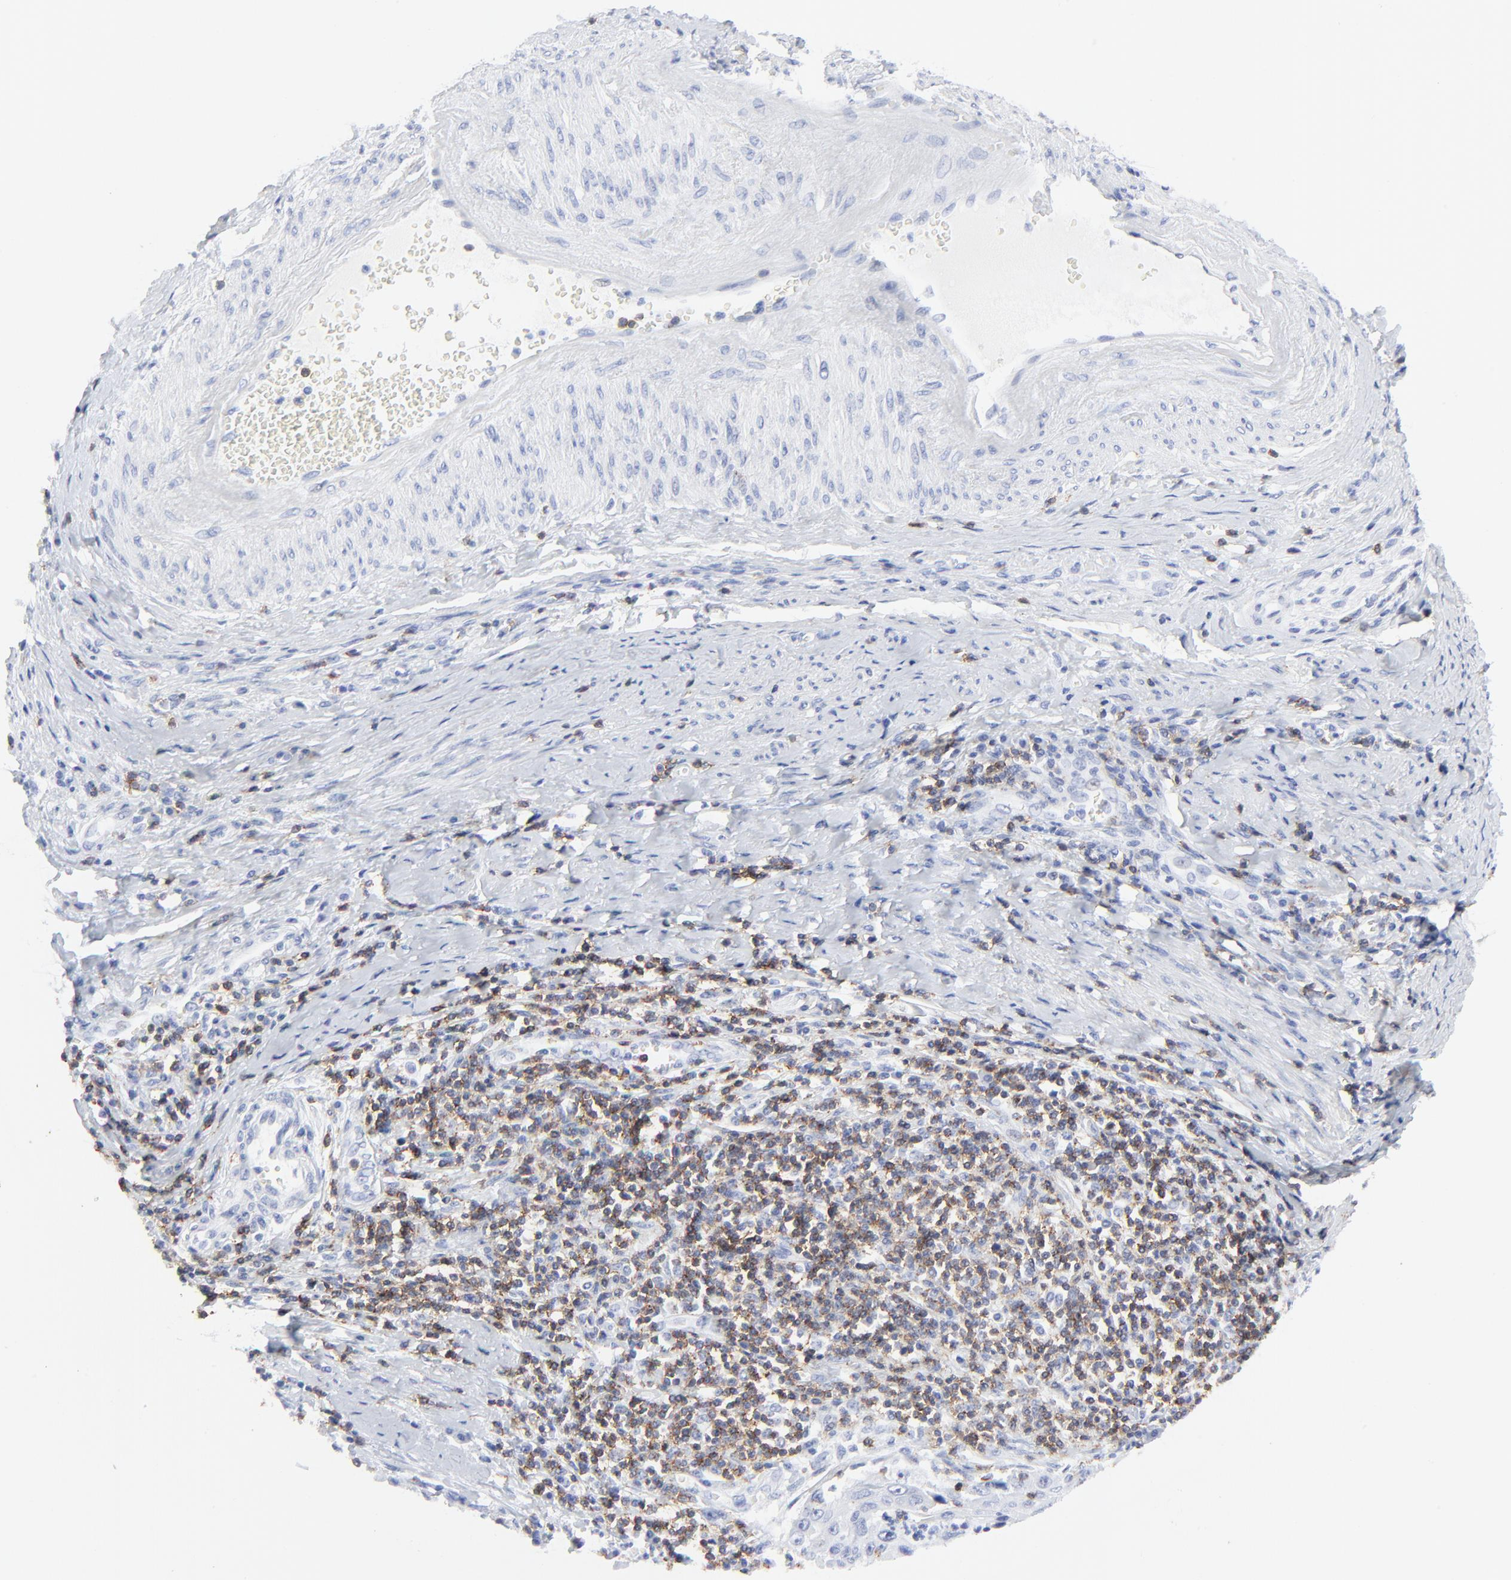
{"staining": {"intensity": "negative", "quantity": "none", "location": "none"}, "tissue": "cervical cancer", "cell_type": "Tumor cells", "image_type": "cancer", "snomed": [{"axis": "morphology", "description": "Squamous cell carcinoma, NOS"}, {"axis": "topography", "description": "Cervix"}], "caption": "An image of cervical squamous cell carcinoma stained for a protein shows no brown staining in tumor cells.", "gene": "LCK", "patient": {"sex": "female", "age": 53}}